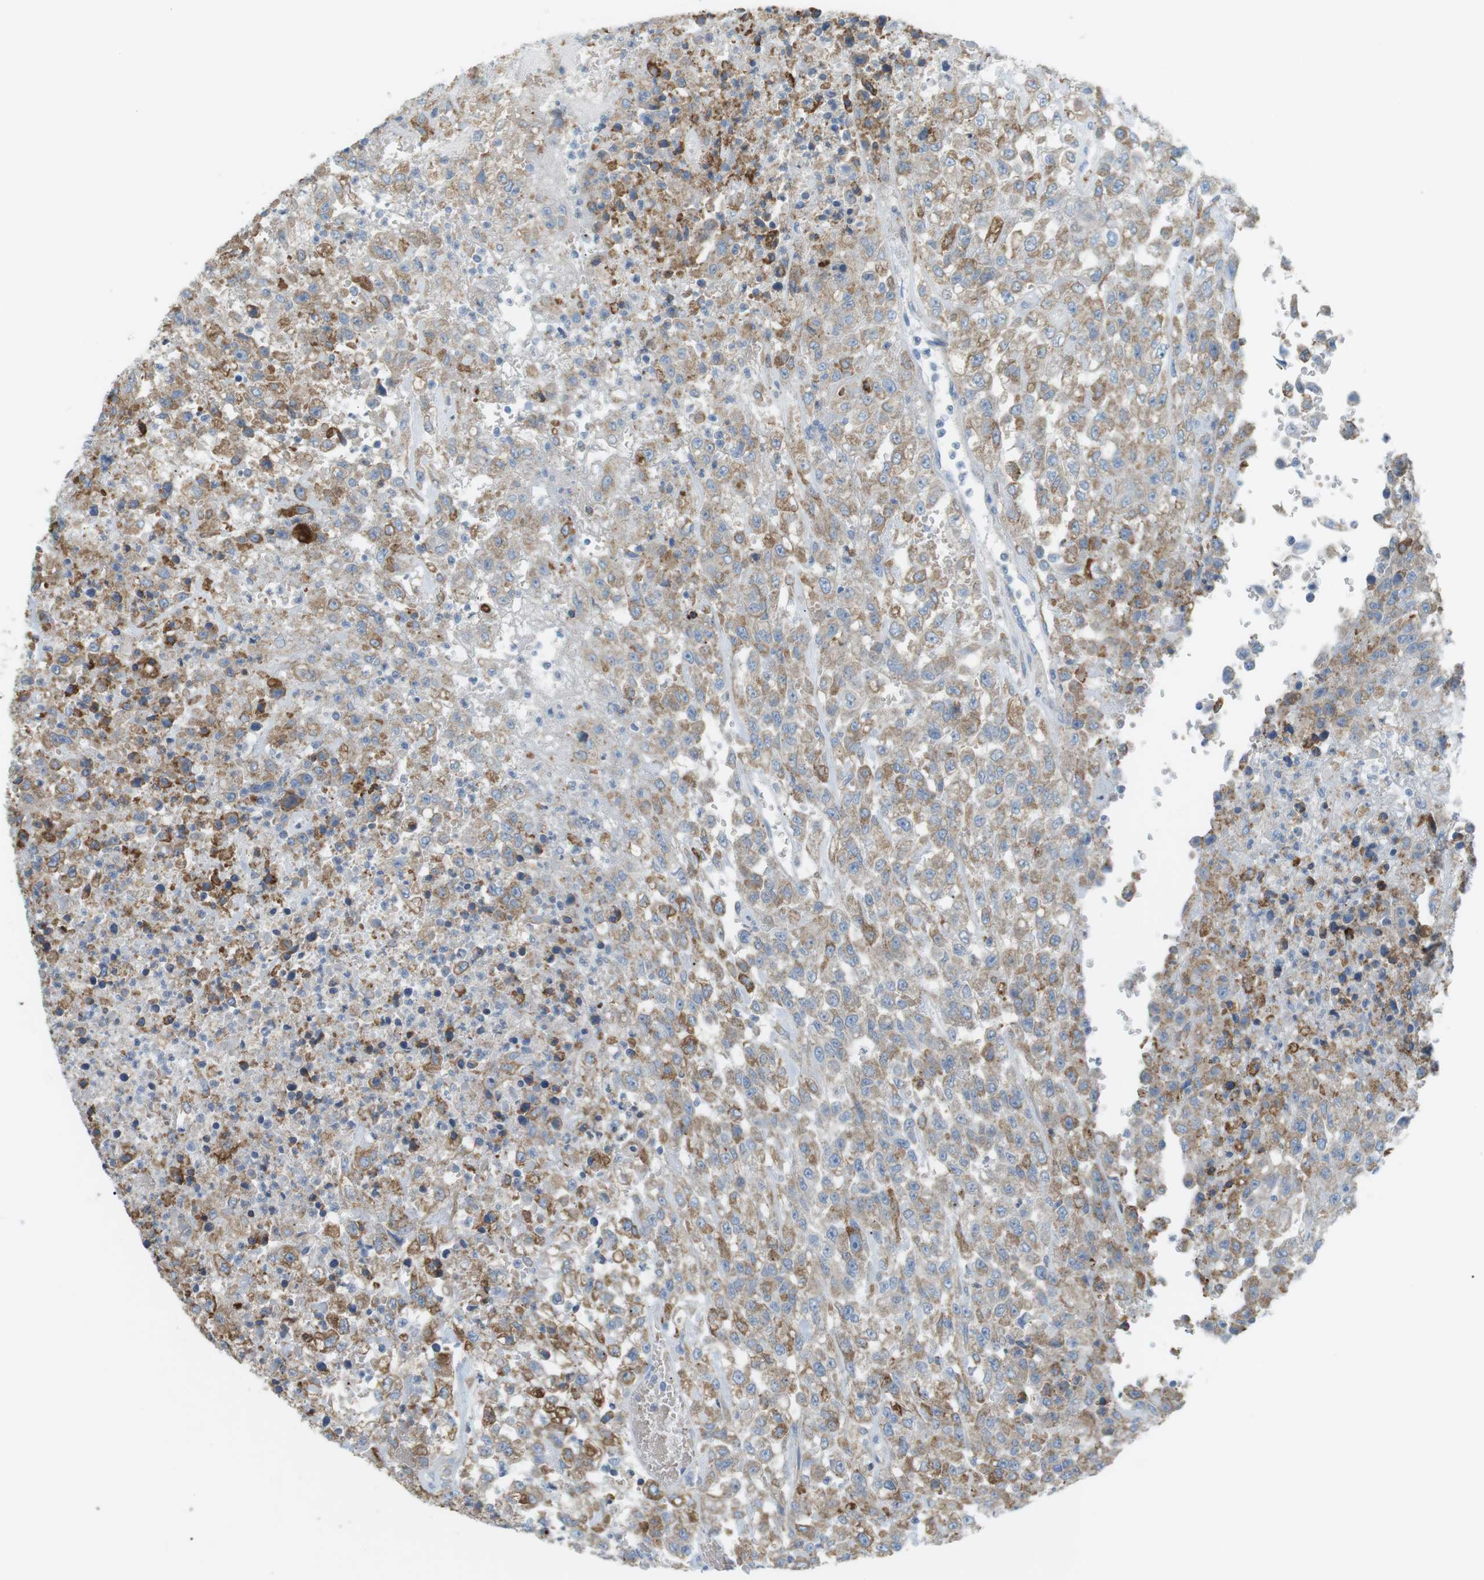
{"staining": {"intensity": "moderate", "quantity": "25%-75%", "location": "cytoplasmic/membranous"}, "tissue": "urothelial cancer", "cell_type": "Tumor cells", "image_type": "cancer", "snomed": [{"axis": "morphology", "description": "Urothelial carcinoma, High grade"}, {"axis": "topography", "description": "Urinary bladder"}], "caption": "This is an image of IHC staining of urothelial cancer, which shows moderate staining in the cytoplasmic/membranous of tumor cells.", "gene": "VAMP1", "patient": {"sex": "male", "age": 46}}